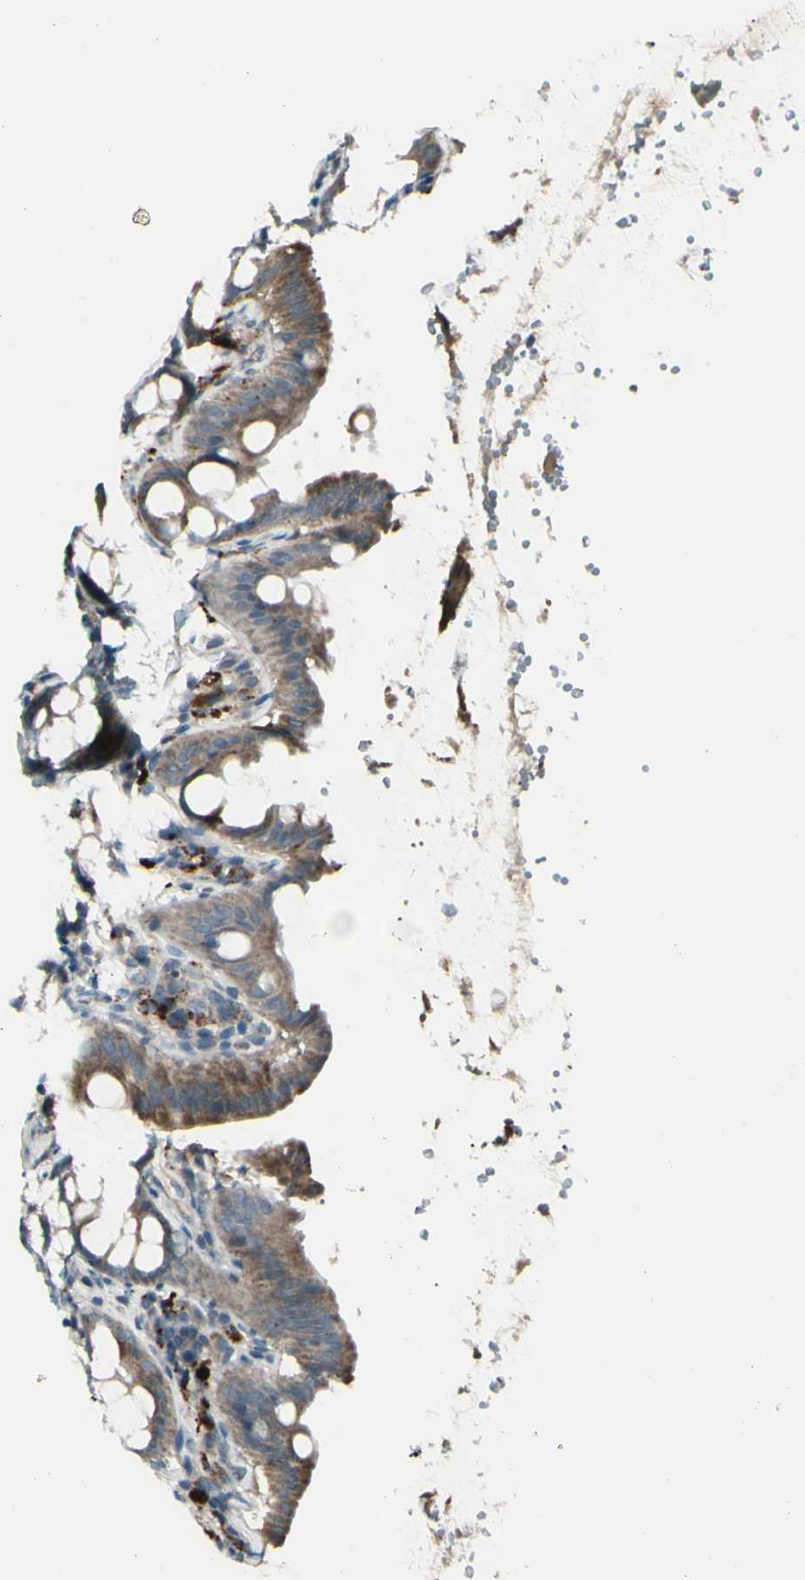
{"staining": {"intensity": "moderate", "quantity": ">75%", "location": "cytoplasmic/membranous"}, "tissue": "colon", "cell_type": "Endothelial cells", "image_type": "normal", "snomed": [{"axis": "morphology", "description": "Normal tissue, NOS"}, {"axis": "topography", "description": "Colon"}], "caption": "High-magnification brightfield microscopy of unremarkable colon stained with DAB (brown) and counterstained with hematoxylin (blue). endothelial cells exhibit moderate cytoplasmic/membranous expression is present in about>75% of cells.", "gene": "OSTM1", "patient": {"sex": "female", "age": 61}}